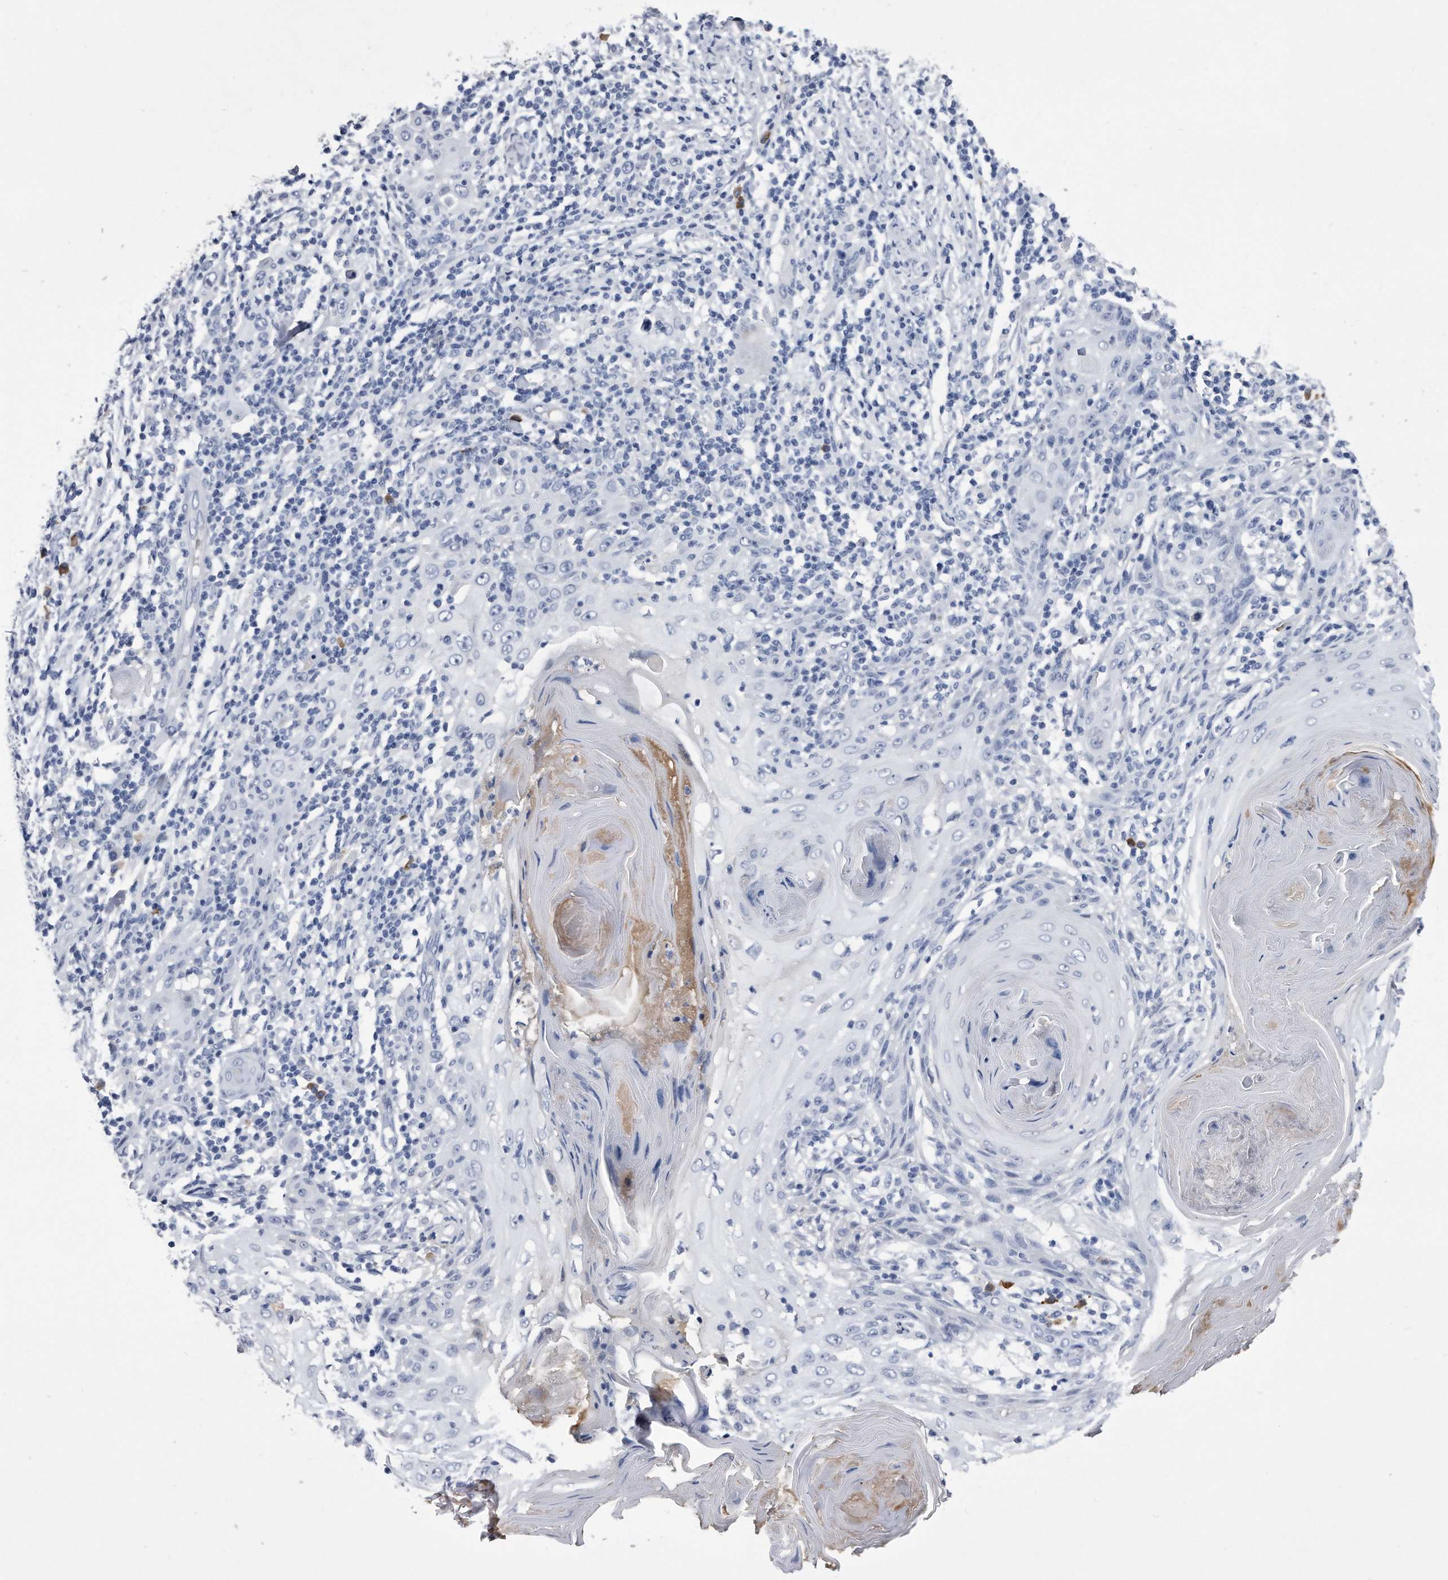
{"staining": {"intensity": "negative", "quantity": "none", "location": "none"}, "tissue": "skin cancer", "cell_type": "Tumor cells", "image_type": "cancer", "snomed": [{"axis": "morphology", "description": "Squamous cell carcinoma, NOS"}, {"axis": "topography", "description": "Skin"}], "caption": "Image shows no protein positivity in tumor cells of skin cancer (squamous cell carcinoma) tissue. (DAB (3,3'-diaminobenzidine) immunohistochemistry, high magnification).", "gene": "KCTD8", "patient": {"sex": "female", "age": 88}}